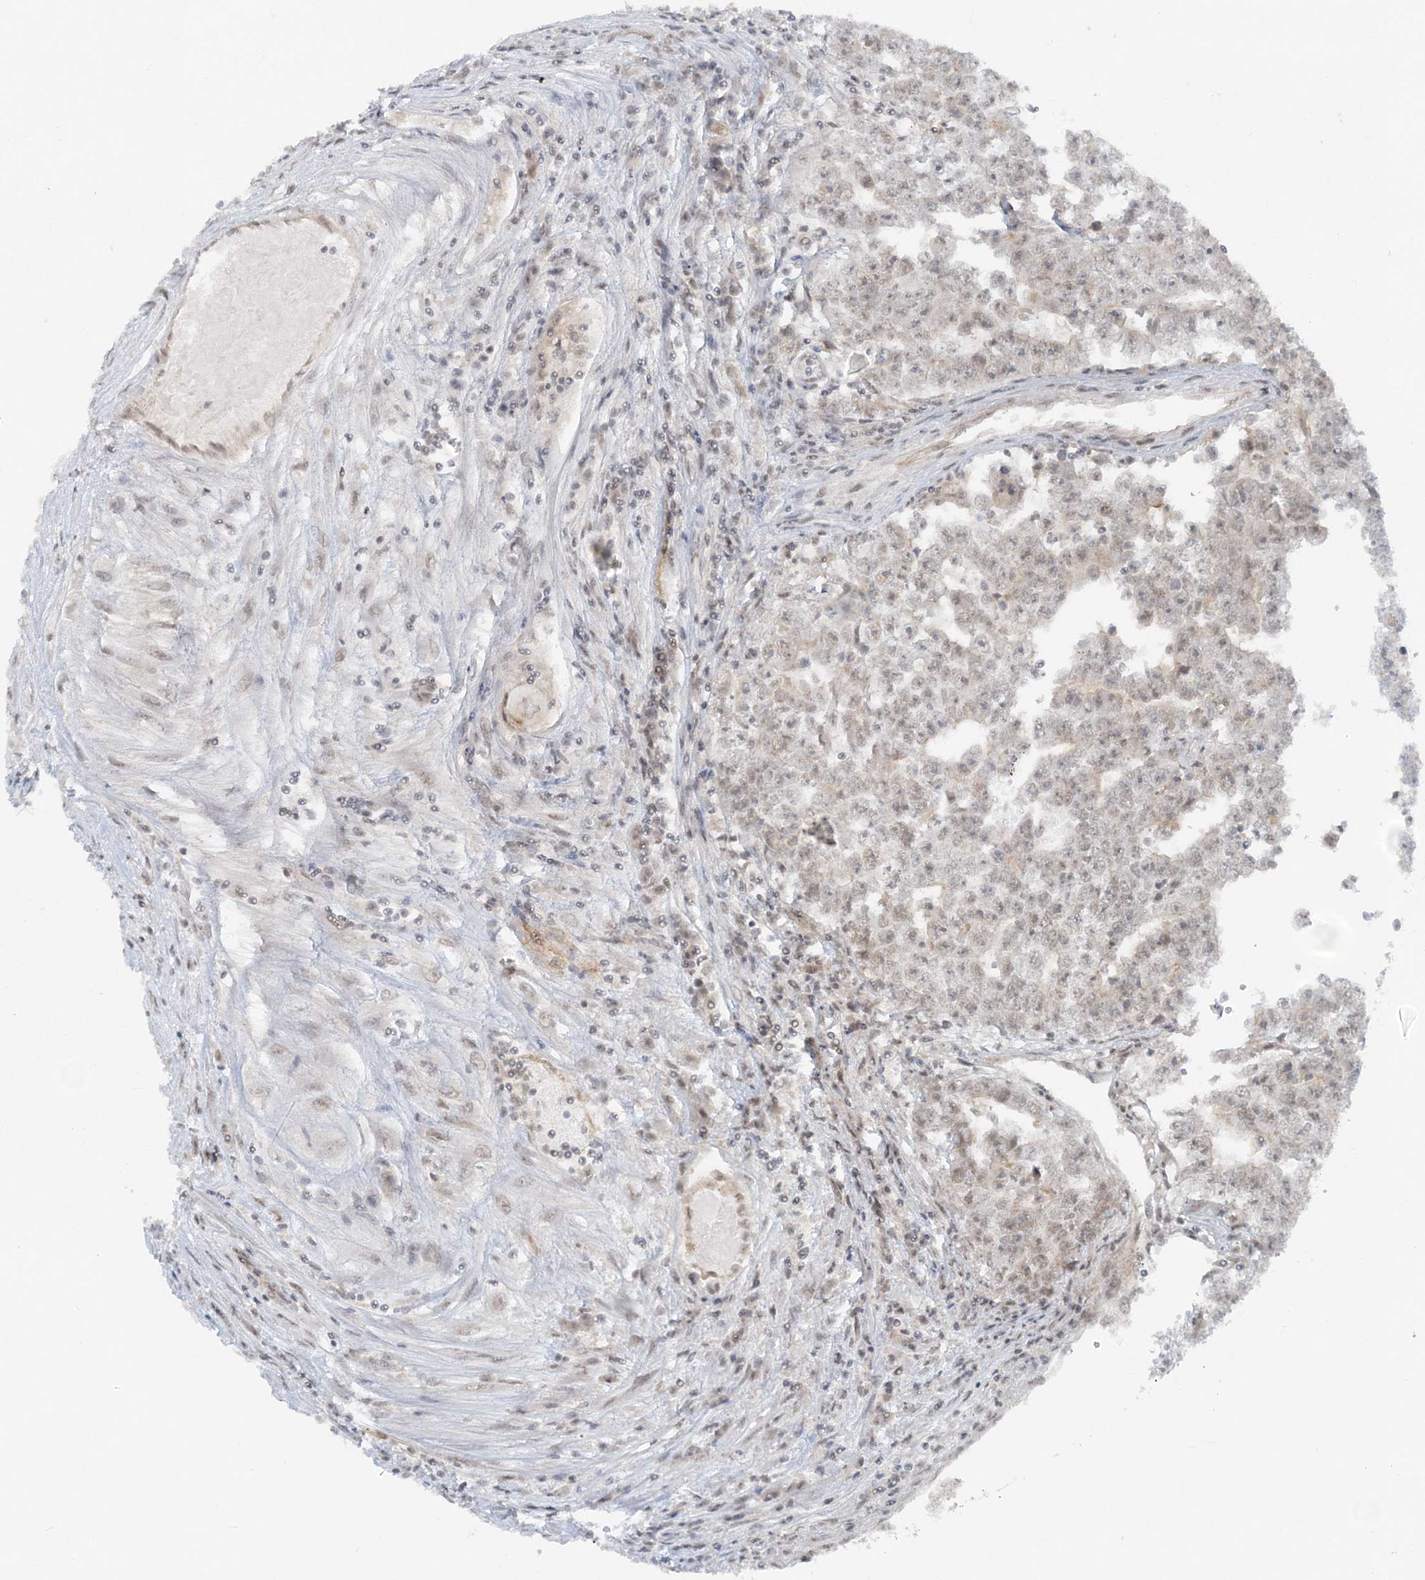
{"staining": {"intensity": "weak", "quantity": "<25%", "location": "nuclear"}, "tissue": "testis cancer", "cell_type": "Tumor cells", "image_type": "cancer", "snomed": [{"axis": "morphology", "description": "Carcinoma, Embryonal, NOS"}, {"axis": "topography", "description": "Testis"}], "caption": "Embryonal carcinoma (testis) stained for a protein using immunohistochemistry reveals no staining tumor cells.", "gene": "ATP11A", "patient": {"sex": "male", "age": 25}}